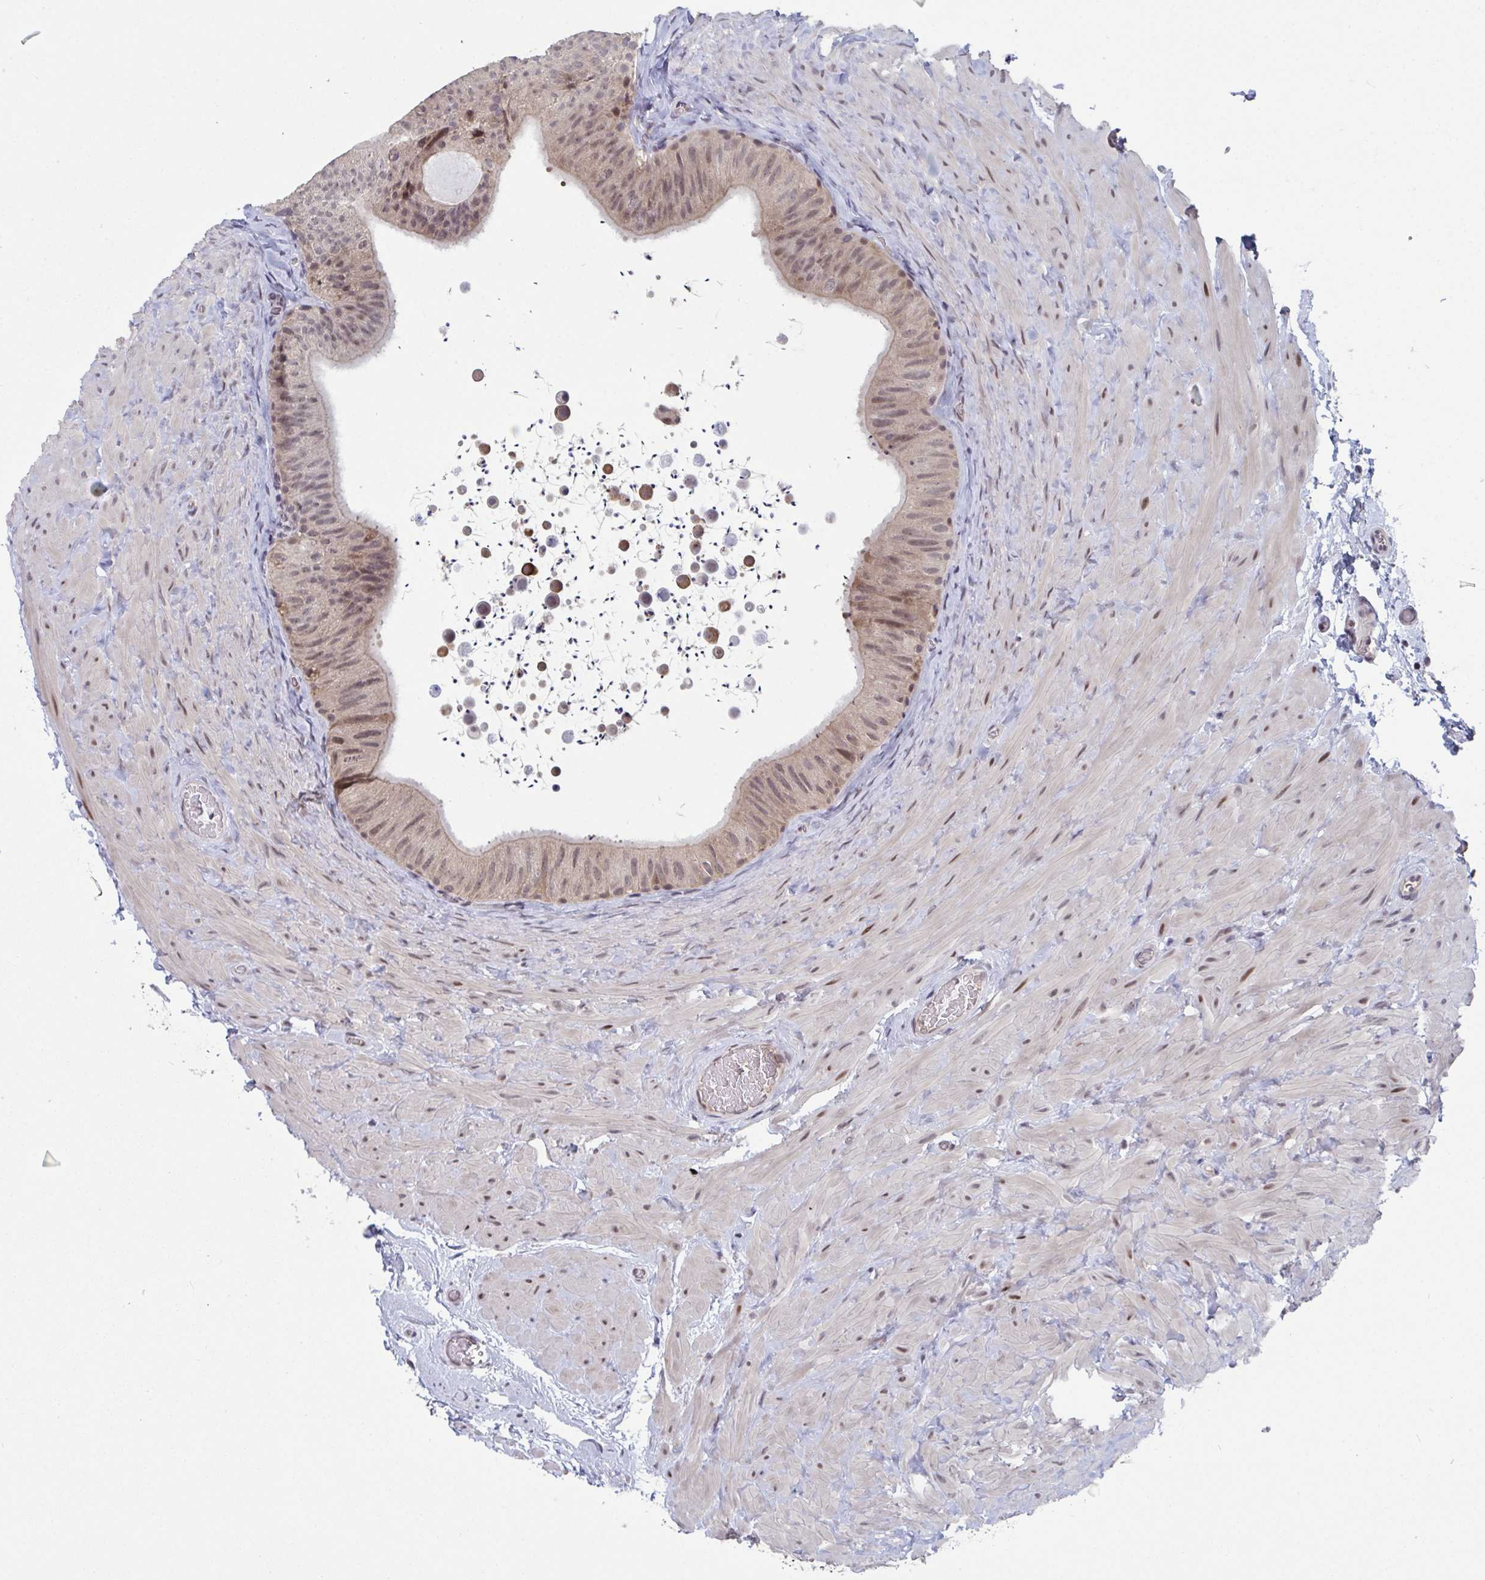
{"staining": {"intensity": "moderate", "quantity": "<25%", "location": "cytoplasmic/membranous,nuclear"}, "tissue": "epididymis", "cell_type": "Glandular cells", "image_type": "normal", "snomed": [{"axis": "morphology", "description": "Normal tissue, NOS"}, {"axis": "topography", "description": "Epididymis, spermatic cord, NOS"}, {"axis": "topography", "description": "Epididymis"}], "caption": "Moderate cytoplasmic/membranous,nuclear staining is identified in approximately <25% of glandular cells in normal epididymis.", "gene": "RIOK1", "patient": {"sex": "male", "age": 31}}